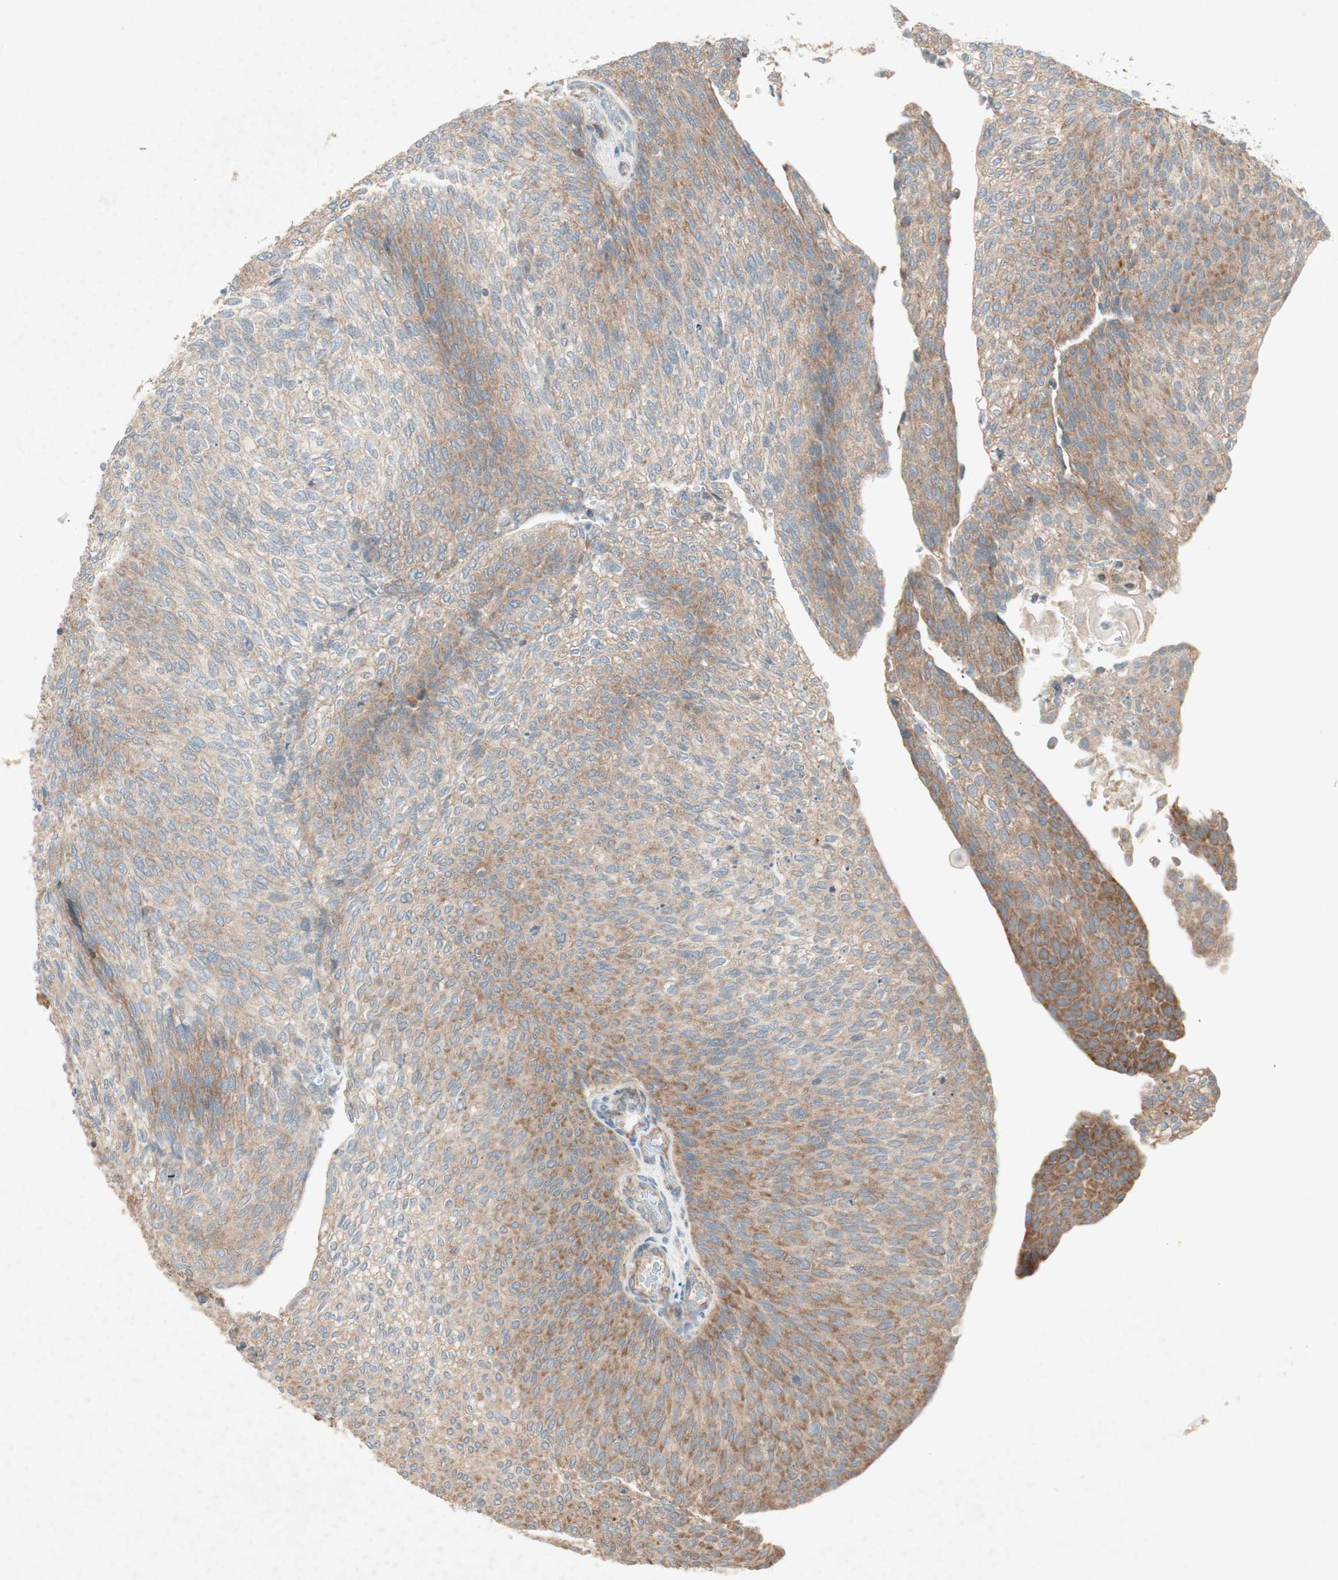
{"staining": {"intensity": "moderate", "quantity": ">75%", "location": "cytoplasmic/membranous"}, "tissue": "urothelial cancer", "cell_type": "Tumor cells", "image_type": "cancer", "snomed": [{"axis": "morphology", "description": "Urothelial carcinoma, Low grade"}, {"axis": "topography", "description": "Urinary bladder"}], "caption": "Immunohistochemistry (IHC) staining of urothelial cancer, which exhibits medium levels of moderate cytoplasmic/membranous positivity in approximately >75% of tumor cells indicating moderate cytoplasmic/membranous protein expression. The staining was performed using DAB (brown) for protein detection and nuclei were counterstained in hematoxylin (blue).", "gene": "RPL23", "patient": {"sex": "female", "age": 79}}